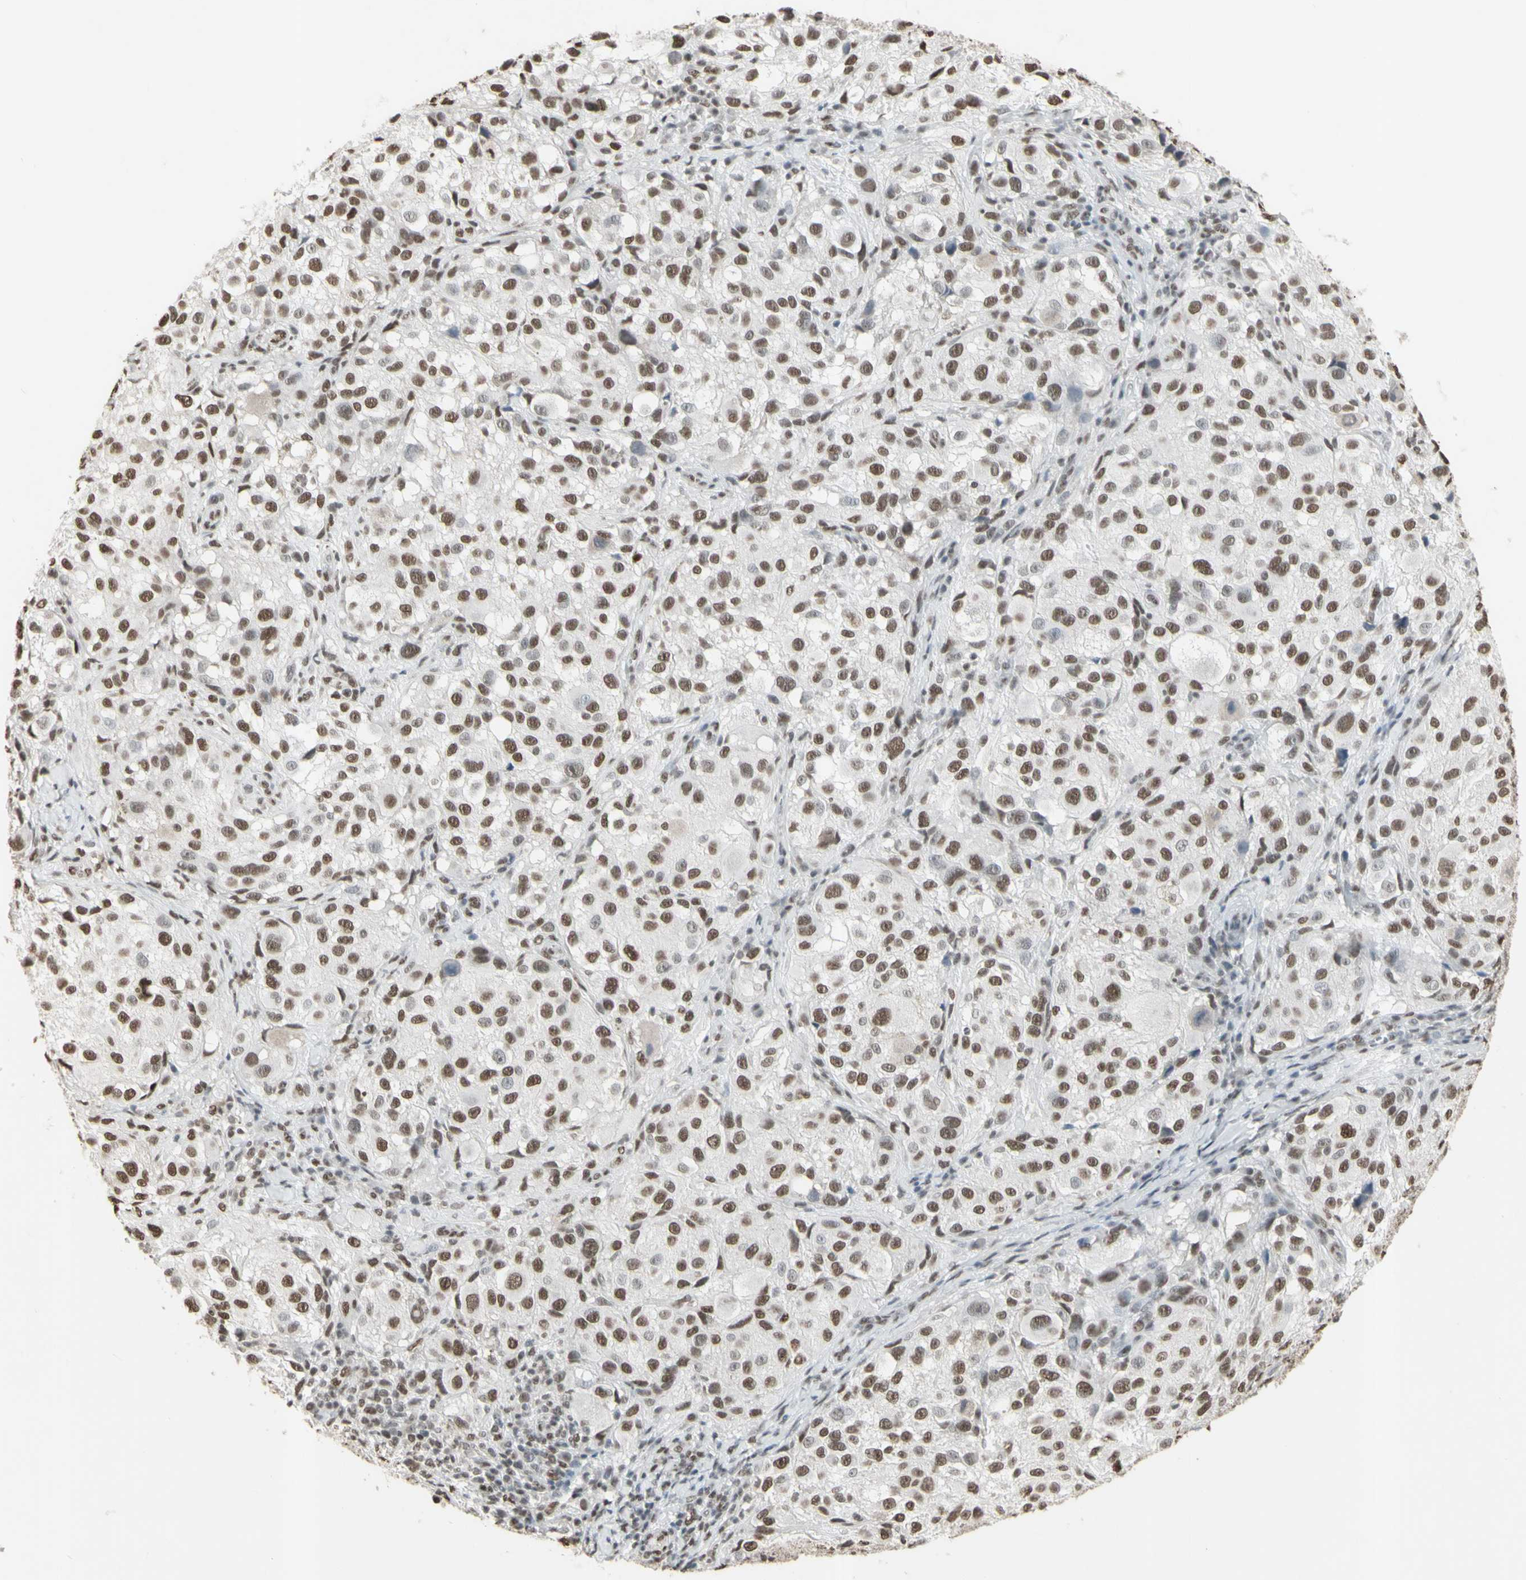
{"staining": {"intensity": "moderate", "quantity": ">75%", "location": "nuclear"}, "tissue": "melanoma", "cell_type": "Tumor cells", "image_type": "cancer", "snomed": [{"axis": "morphology", "description": "Necrosis, NOS"}, {"axis": "morphology", "description": "Malignant melanoma, NOS"}, {"axis": "topography", "description": "Skin"}], "caption": "Immunohistochemistry (DAB) staining of human melanoma exhibits moderate nuclear protein positivity in about >75% of tumor cells. (Brightfield microscopy of DAB IHC at high magnification).", "gene": "TRIM28", "patient": {"sex": "female", "age": 87}}